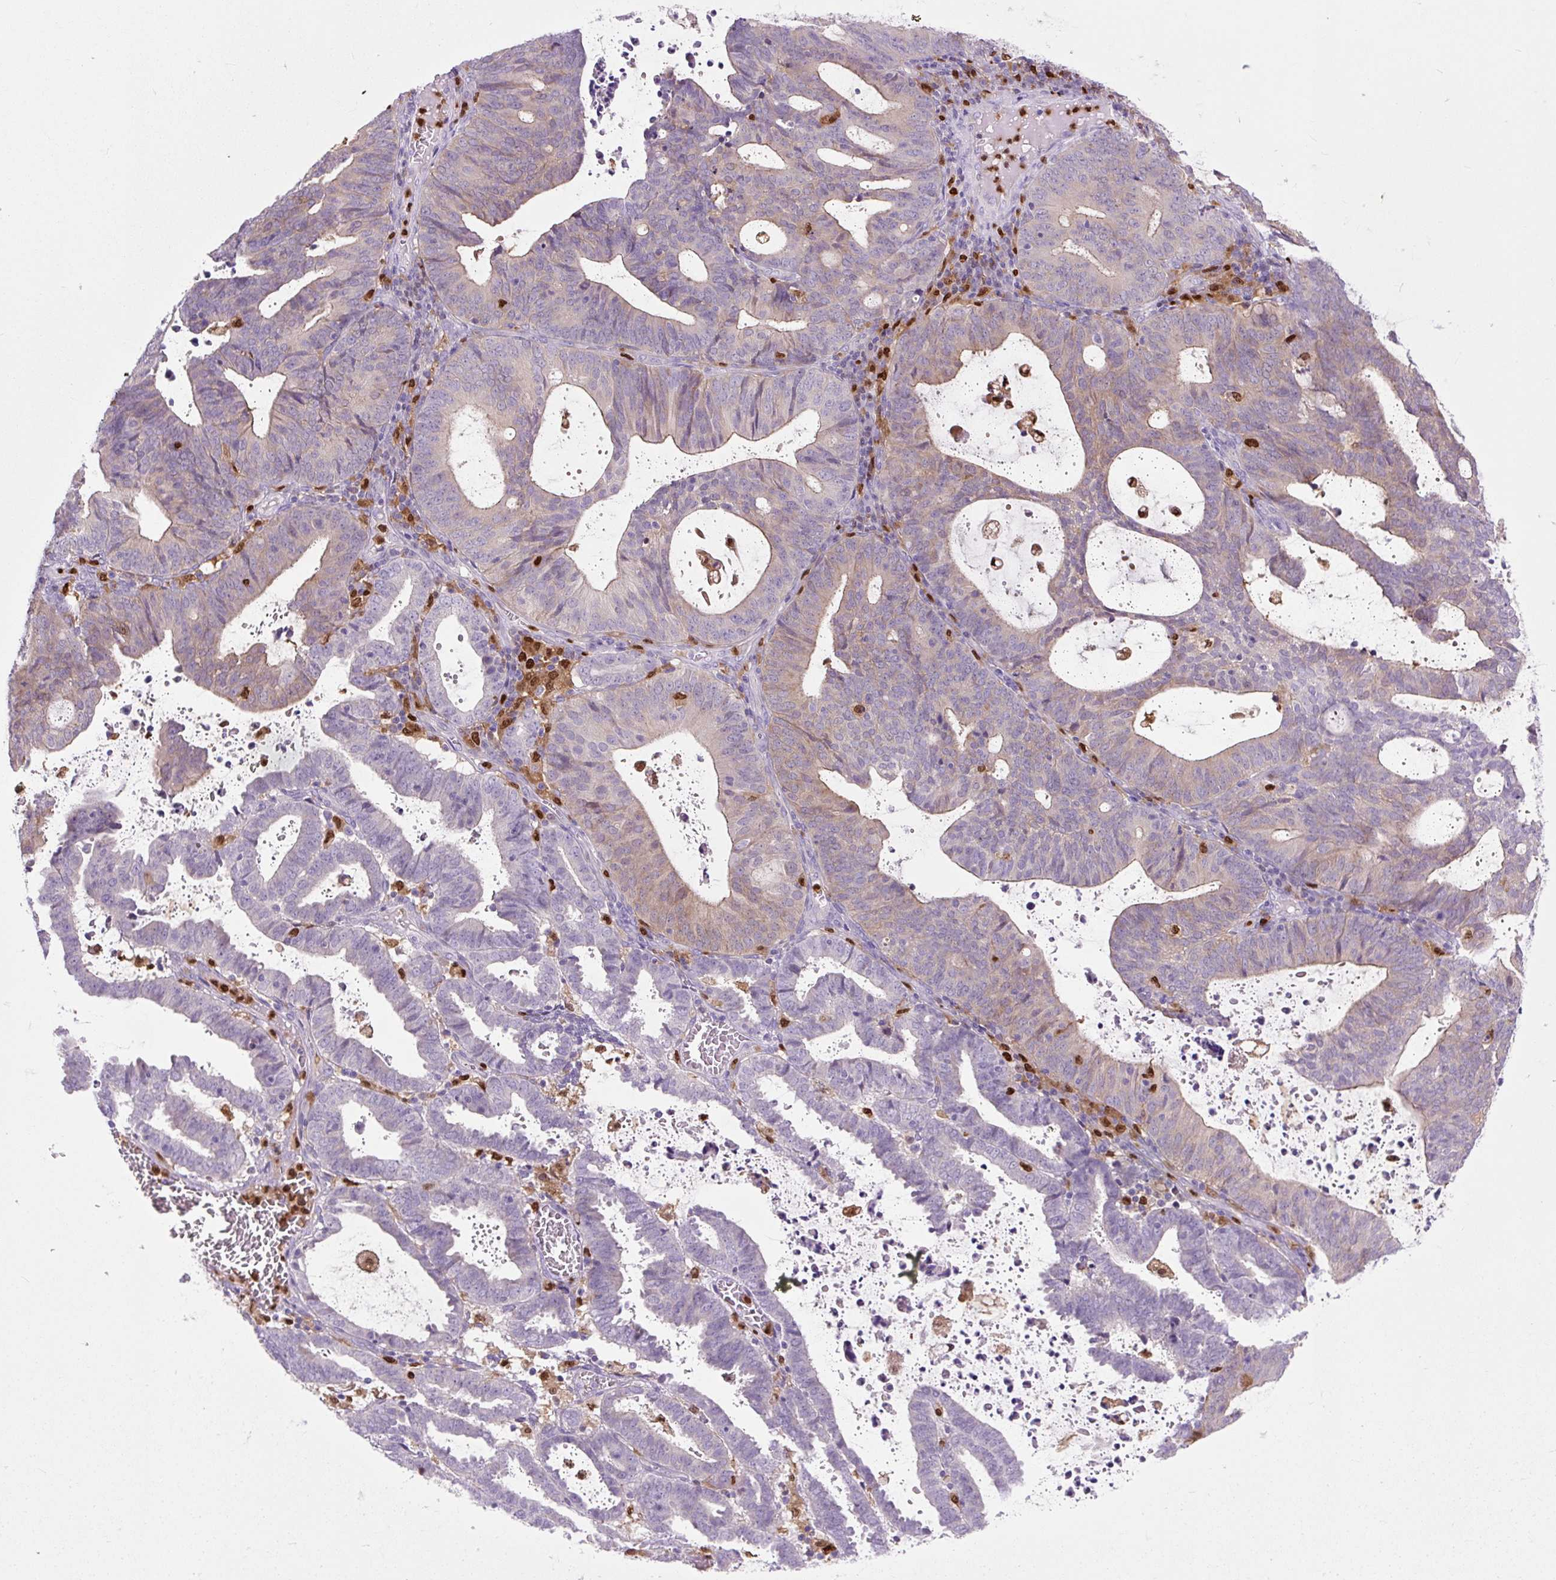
{"staining": {"intensity": "weak", "quantity": "<25%", "location": "cytoplasmic/membranous"}, "tissue": "endometrial cancer", "cell_type": "Tumor cells", "image_type": "cancer", "snomed": [{"axis": "morphology", "description": "Adenocarcinoma, NOS"}, {"axis": "topography", "description": "Uterus"}], "caption": "Tumor cells show no significant protein positivity in endometrial cancer (adenocarcinoma). (DAB (3,3'-diaminobenzidine) immunohistochemistry (IHC), high magnification).", "gene": "SPI1", "patient": {"sex": "female", "age": 83}}